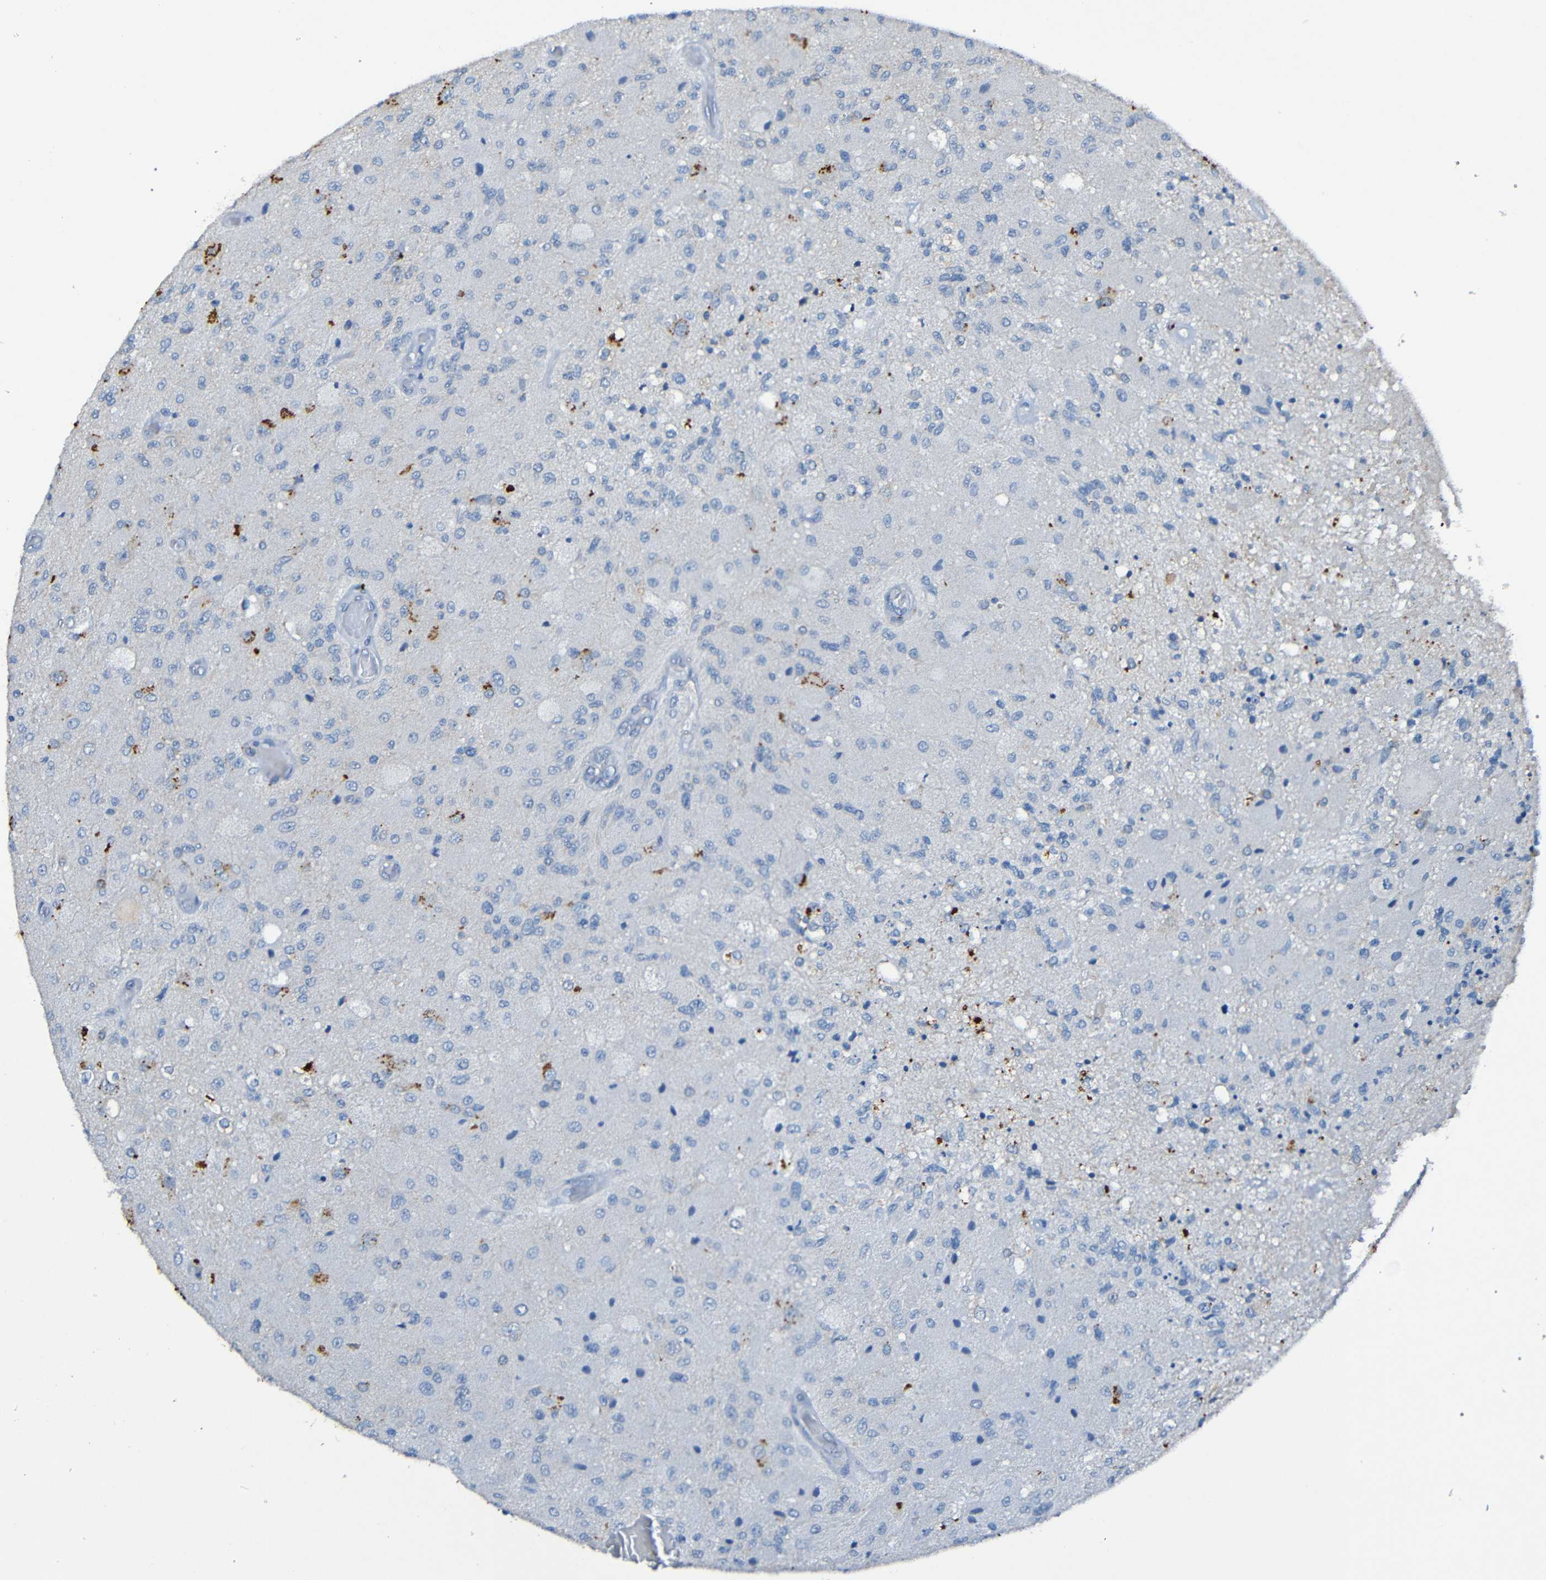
{"staining": {"intensity": "negative", "quantity": "none", "location": "none"}, "tissue": "glioma", "cell_type": "Tumor cells", "image_type": "cancer", "snomed": [{"axis": "morphology", "description": "Normal tissue, NOS"}, {"axis": "morphology", "description": "Glioma, malignant, High grade"}, {"axis": "topography", "description": "Cerebral cortex"}], "caption": "Immunohistochemistry (IHC) image of high-grade glioma (malignant) stained for a protein (brown), which reveals no expression in tumor cells.", "gene": "LRRC70", "patient": {"sex": "male", "age": 77}}